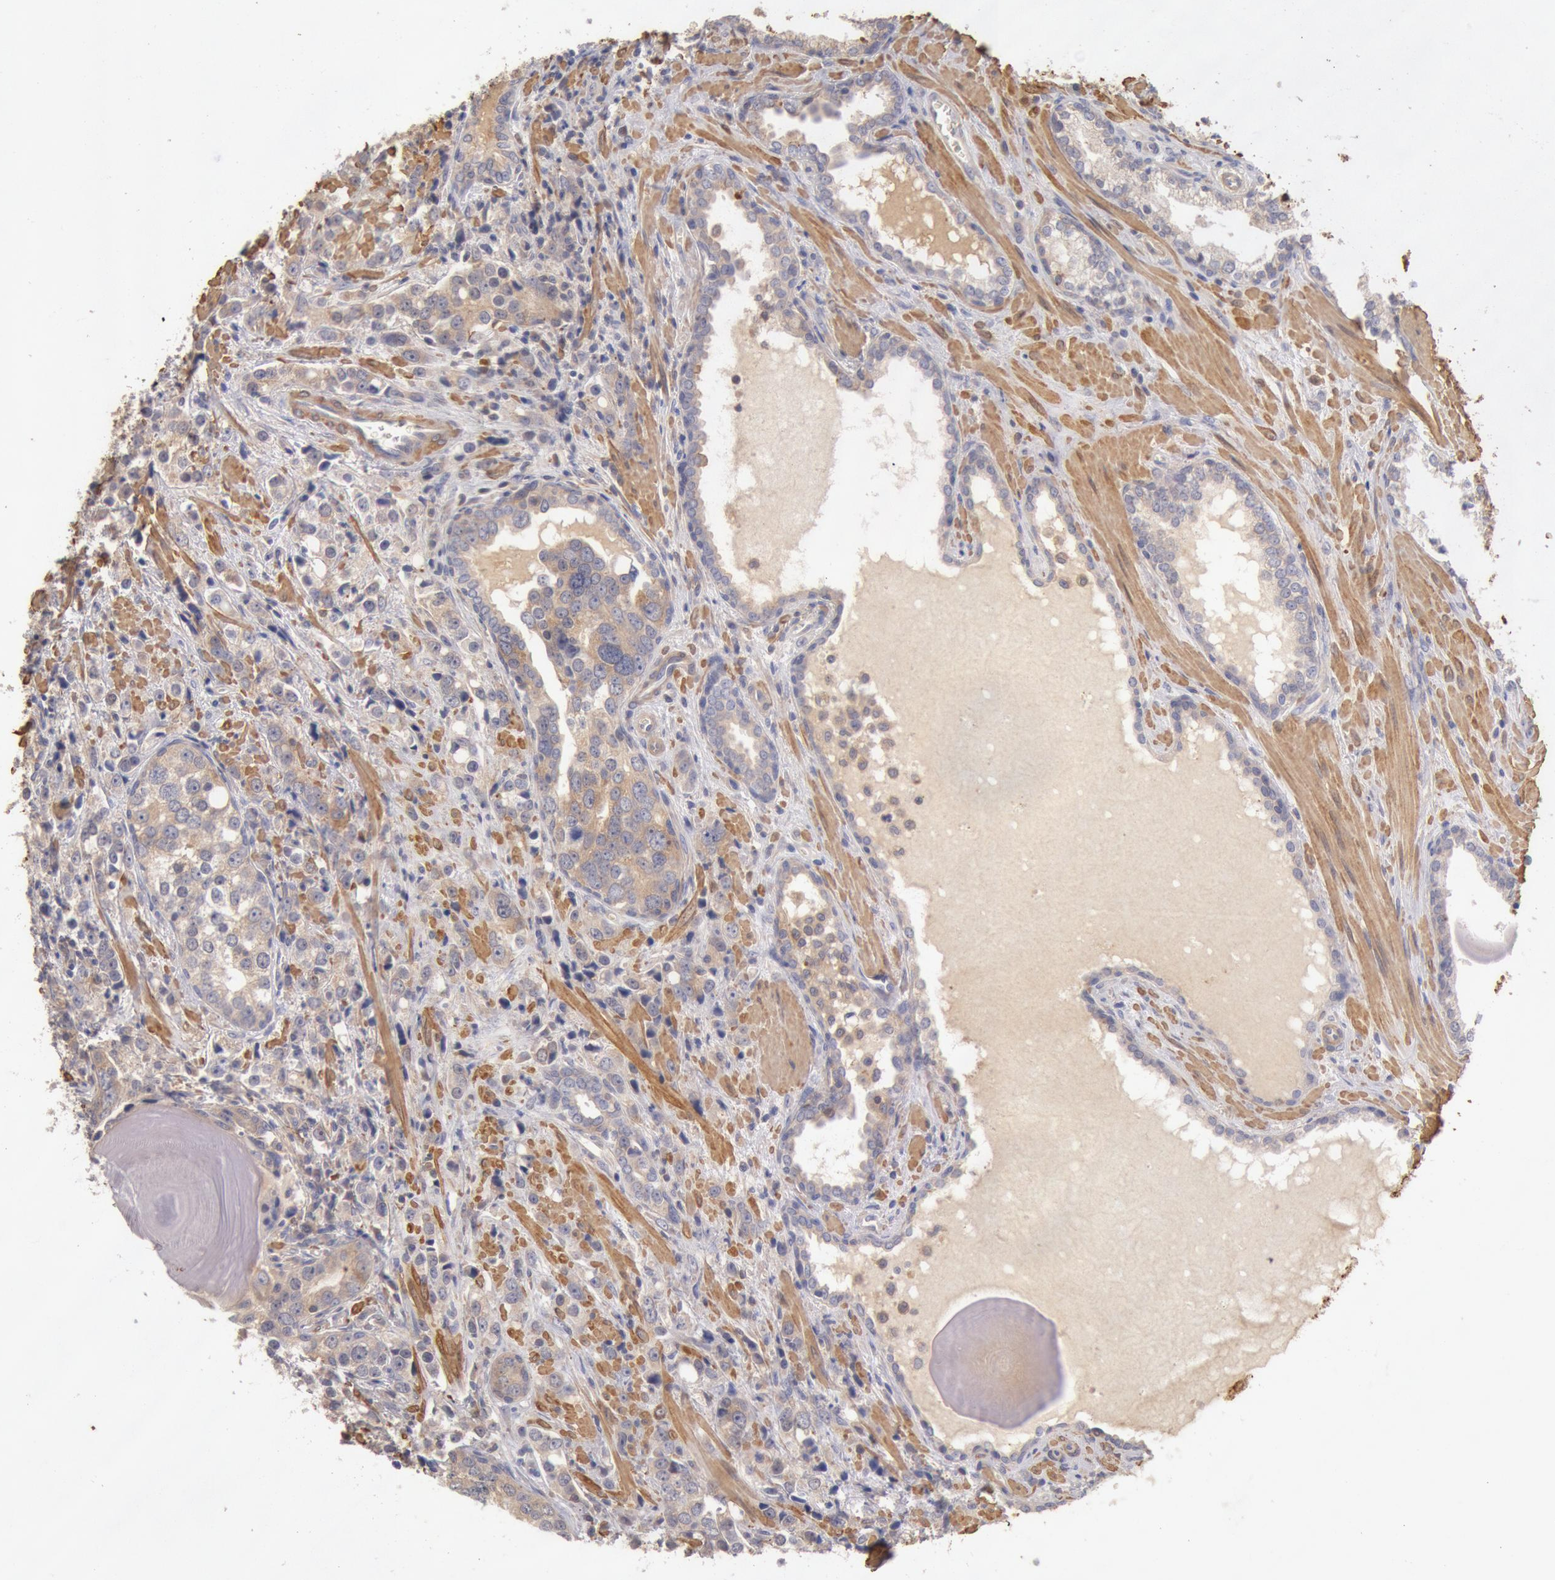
{"staining": {"intensity": "weak", "quantity": "25%-75%", "location": "cytoplasmic/membranous"}, "tissue": "prostate cancer", "cell_type": "Tumor cells", "image_type": "cancer", "snomed": [{"axis": "morphology", "description": "Adenocarcinoma, High grade"}, {"axis": "topography", "description": "Prostate"}], "caption": "Immunohistochemistry (IHC) image of neoplastic tissue: human prostate cancer (adenocarcinoma (high-grade)) stained using IHC reveals low levels of weak protein expression localized specifically in the cytoplasmic/membranous of tumor cells, appearing as a cytoplasmic/membranous brown color.", "gene": "TMED8", "patient": {"sex": "male", "age": 71}}